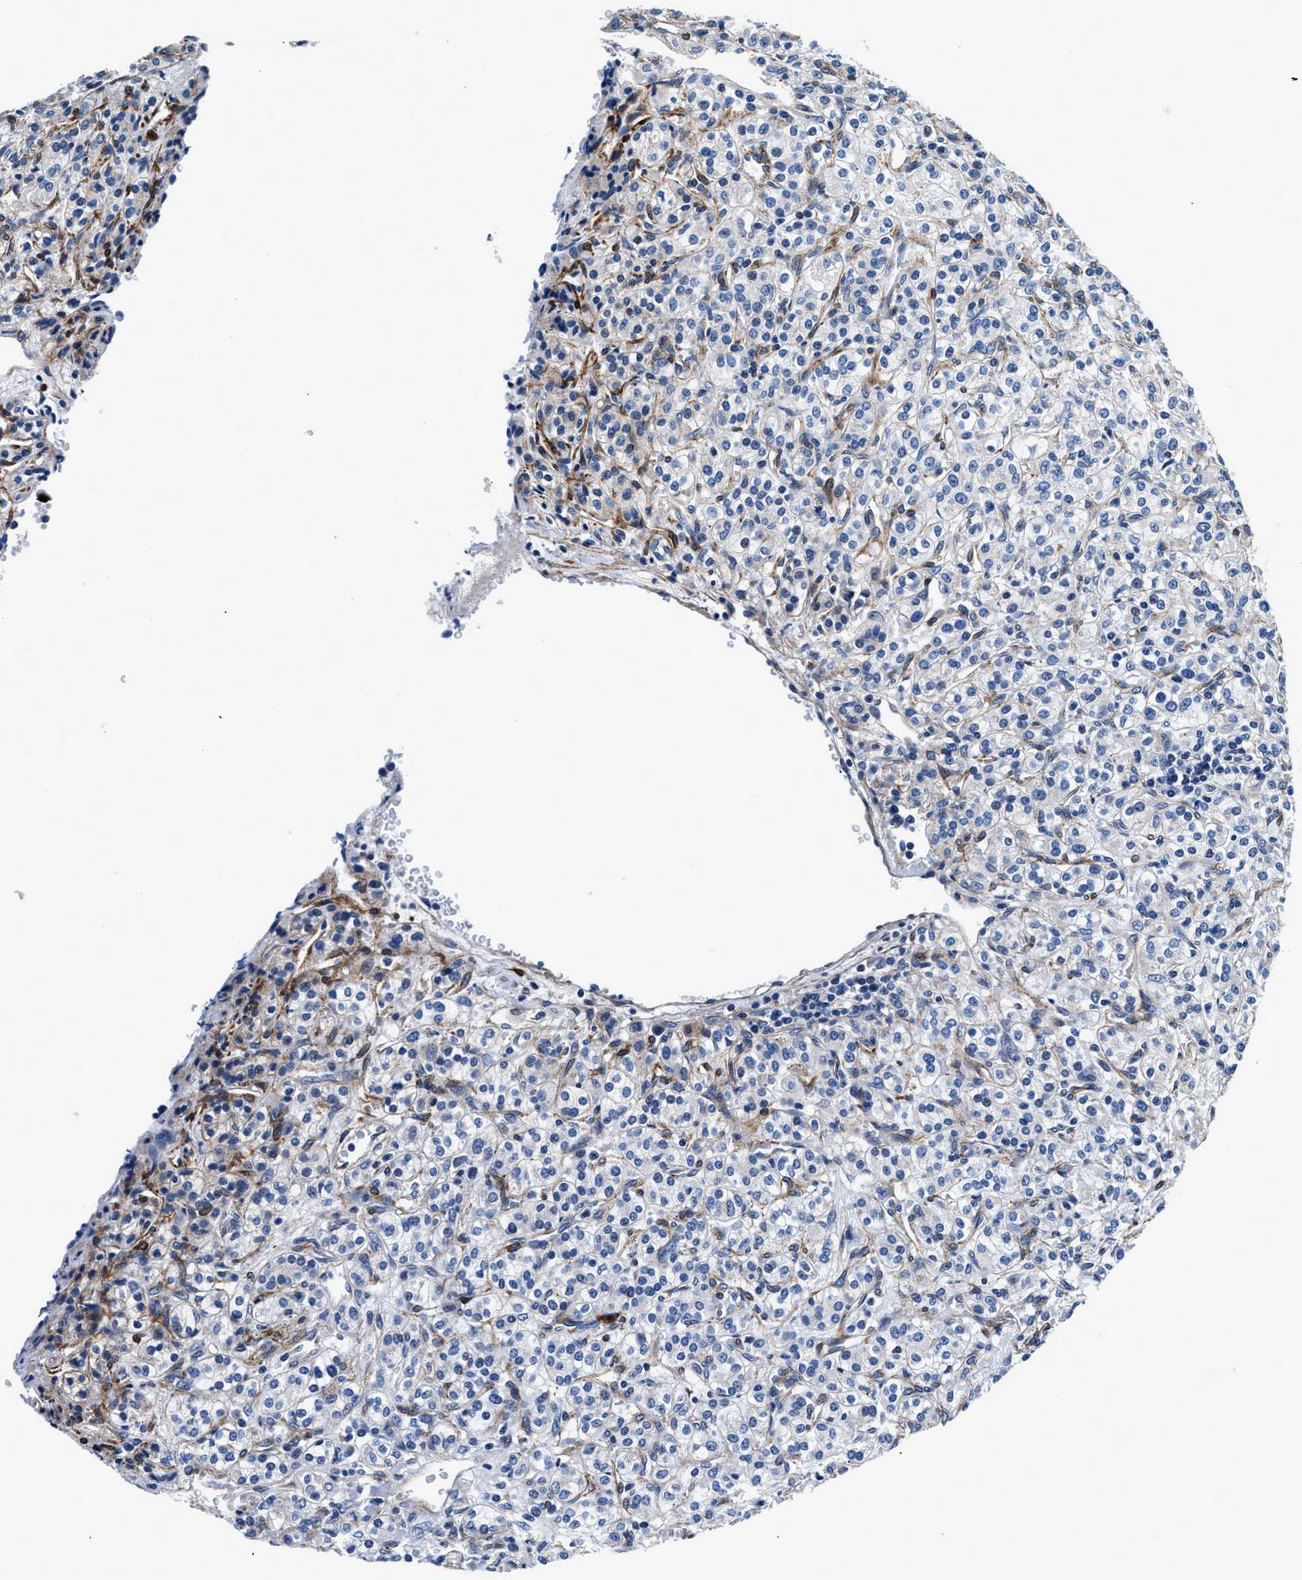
{"staining": {"intensity": "negative", "quantity": "none", "location": "none"}, "tissue": "renal cancer", "cell_type": "Tumor cells", "image_type": "cancer", "snomed": [{"axis": "morphology", "description": "Adenocarcinoma, NOS"}, {"axis": "topography", "description": "Kidney"}], "caption": "Tumor cells show no significant protein staining in renal cancer.", "gene": "DAG1", "patient": {"sex": "male", "age": 77}}